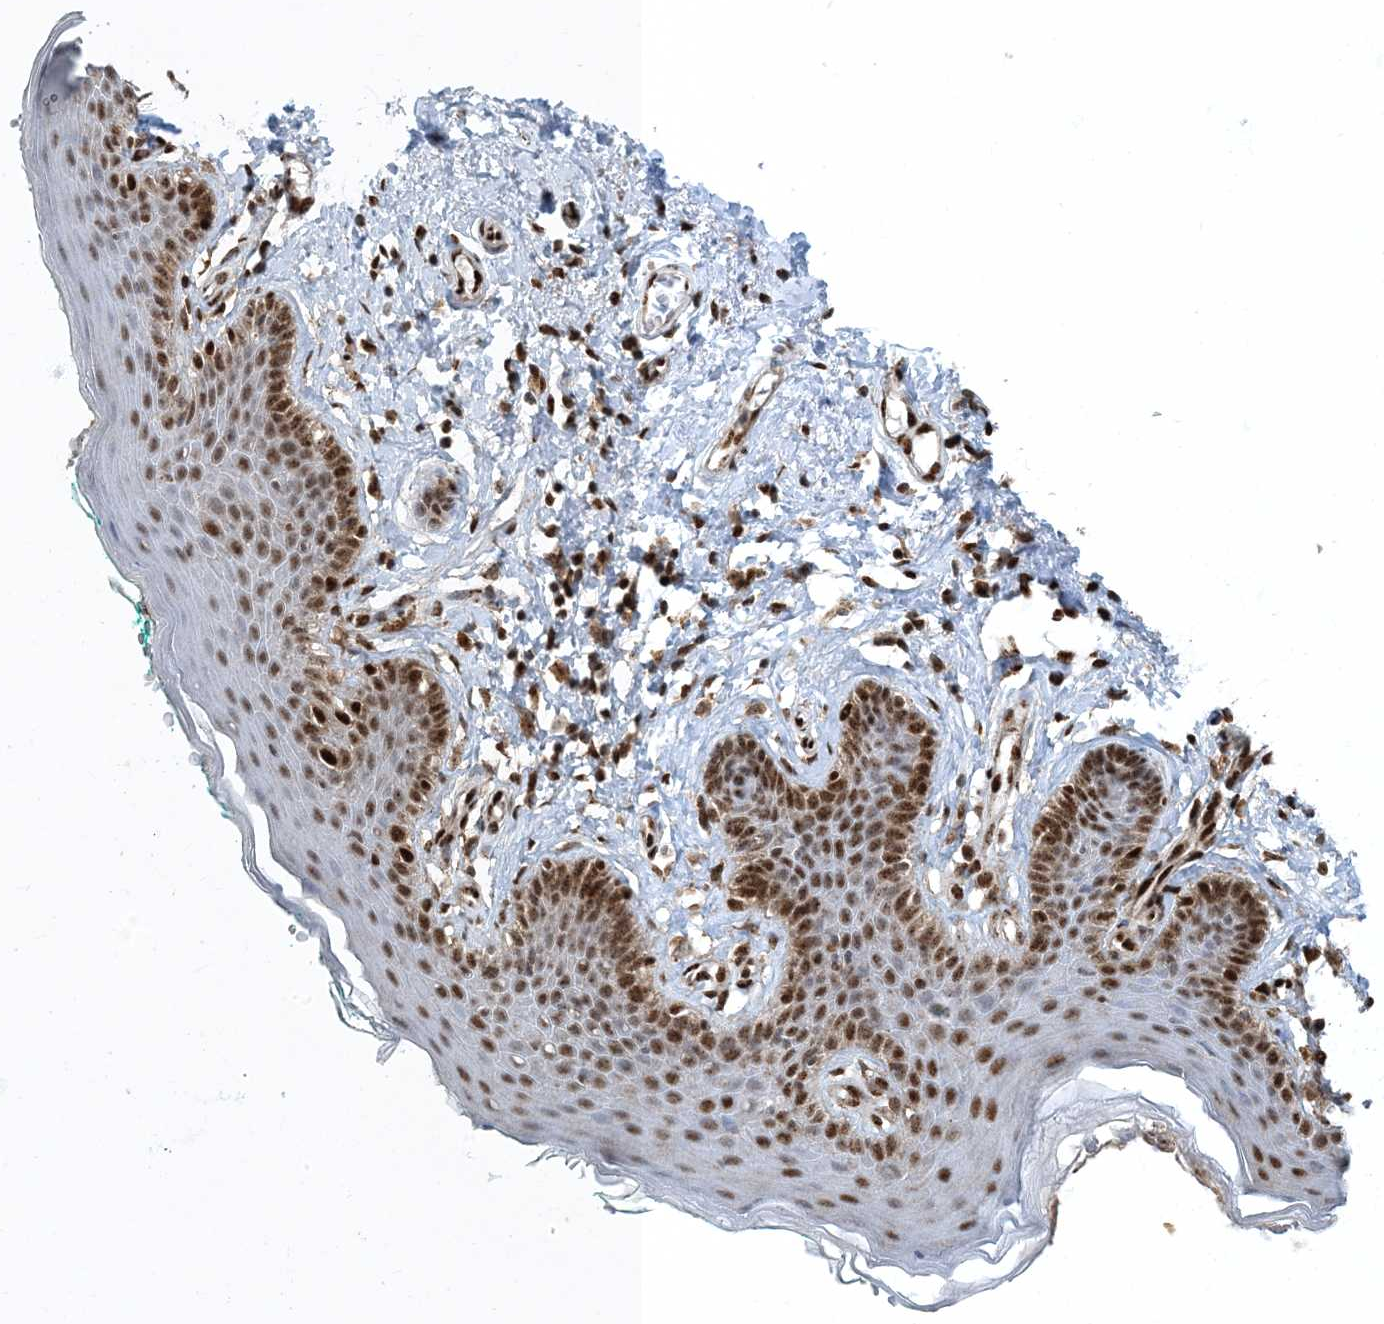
{"staining": {"intensity": "strong", "quantity": ">75%", "location": "nuclear"}, "tissue": "skin", "cell_type": "Epidermal cells", "image_type": "normal", "snomed": [{"axis": "morphology", "description": "Normal tissue, NOS"}, {"axis": "topography", "description": "Vulva"}], "caption": "The photomicrograph reveals staining of unremarkable skin, revealing strong nuclear protein expression (brown color) within epidermal cells.", "gene": "MBD1", "patient": {"sex": "female", "age": 66}}